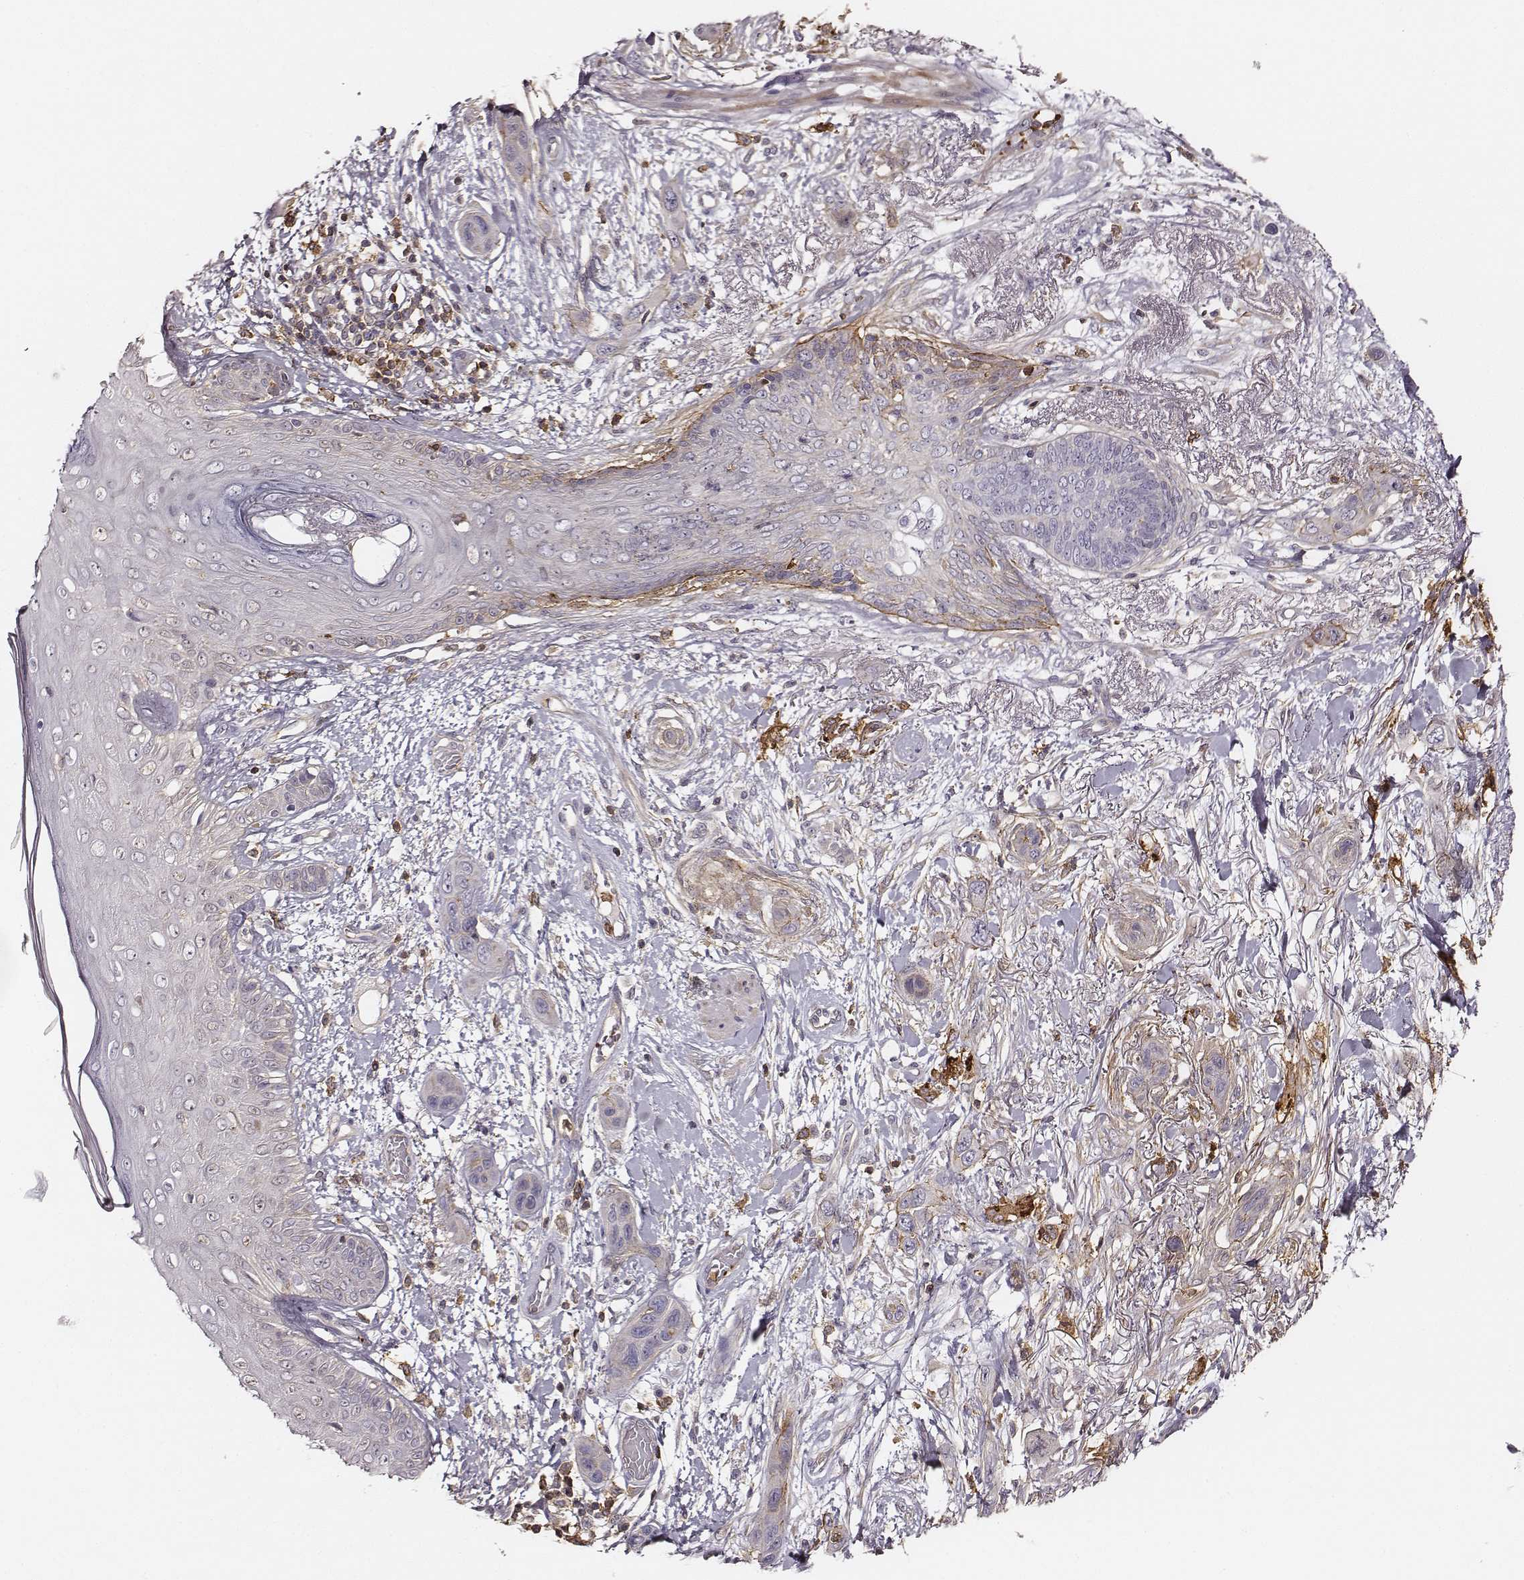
{"staining": {"intensity": "moderate", "quantity": "<25%", "location": "cytoplasmic/membranous"}, "tissue": "skin cancer", "cell_type": "Tumor cells", "image_type": "cancer", "snomed": [{"axis": "morphology", "description": "Squamous cell carcinoma, NOS"}, {"axis": "topography", "description": "Skin"}], "caption": "Immunohistochemistry (IHC) histopathology image of neoplastic tissue: squamous cell carcinoma (skin) stained using immunohistochemistry (IHC) exhibits low levels of moderate protein expression localized specifically in the cytoplasmic/membranous of tumor cells, appearing as a cytoplasmic/membranous brown color.", "gene": "ZYX", "patient": {"sex": "male", "age": 79}}